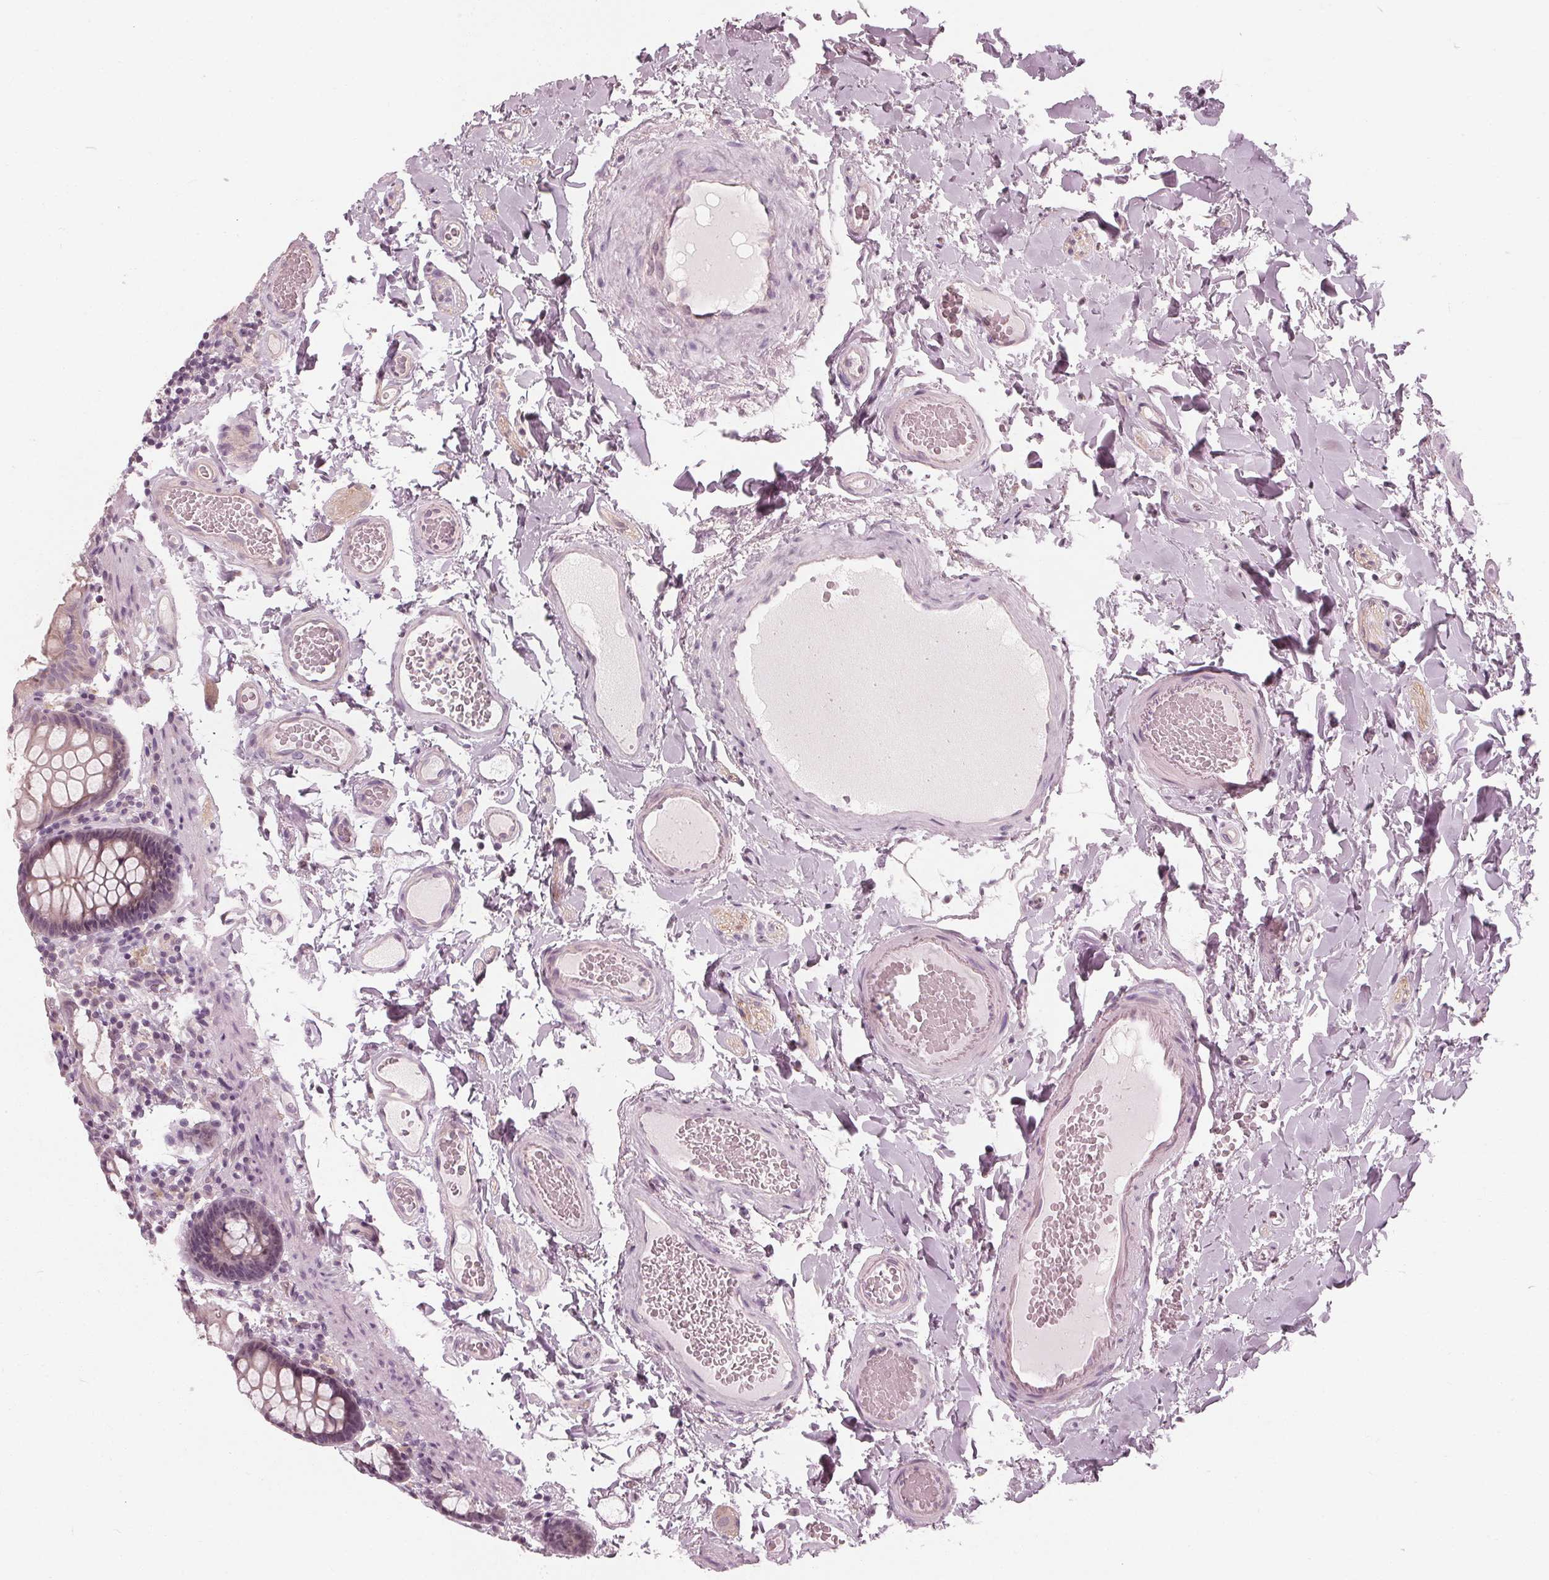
{"staining": {"intensity": "negative", "quantity": "none", "location": "none"}, "tissue": "colon", "cell_type": "Endothelial cells", "image_type": "normal", "snomed": [{"axis": "morphology", "description": "Normal tissue, NOS"}, {"axis": "topography", "description": "Colon"}], "caption": "The micrograph exhibits no staining of endothelial cells in unremarkable colon.", "gene": "SAT2", "patient": {"sex": "male", "age": 84}}